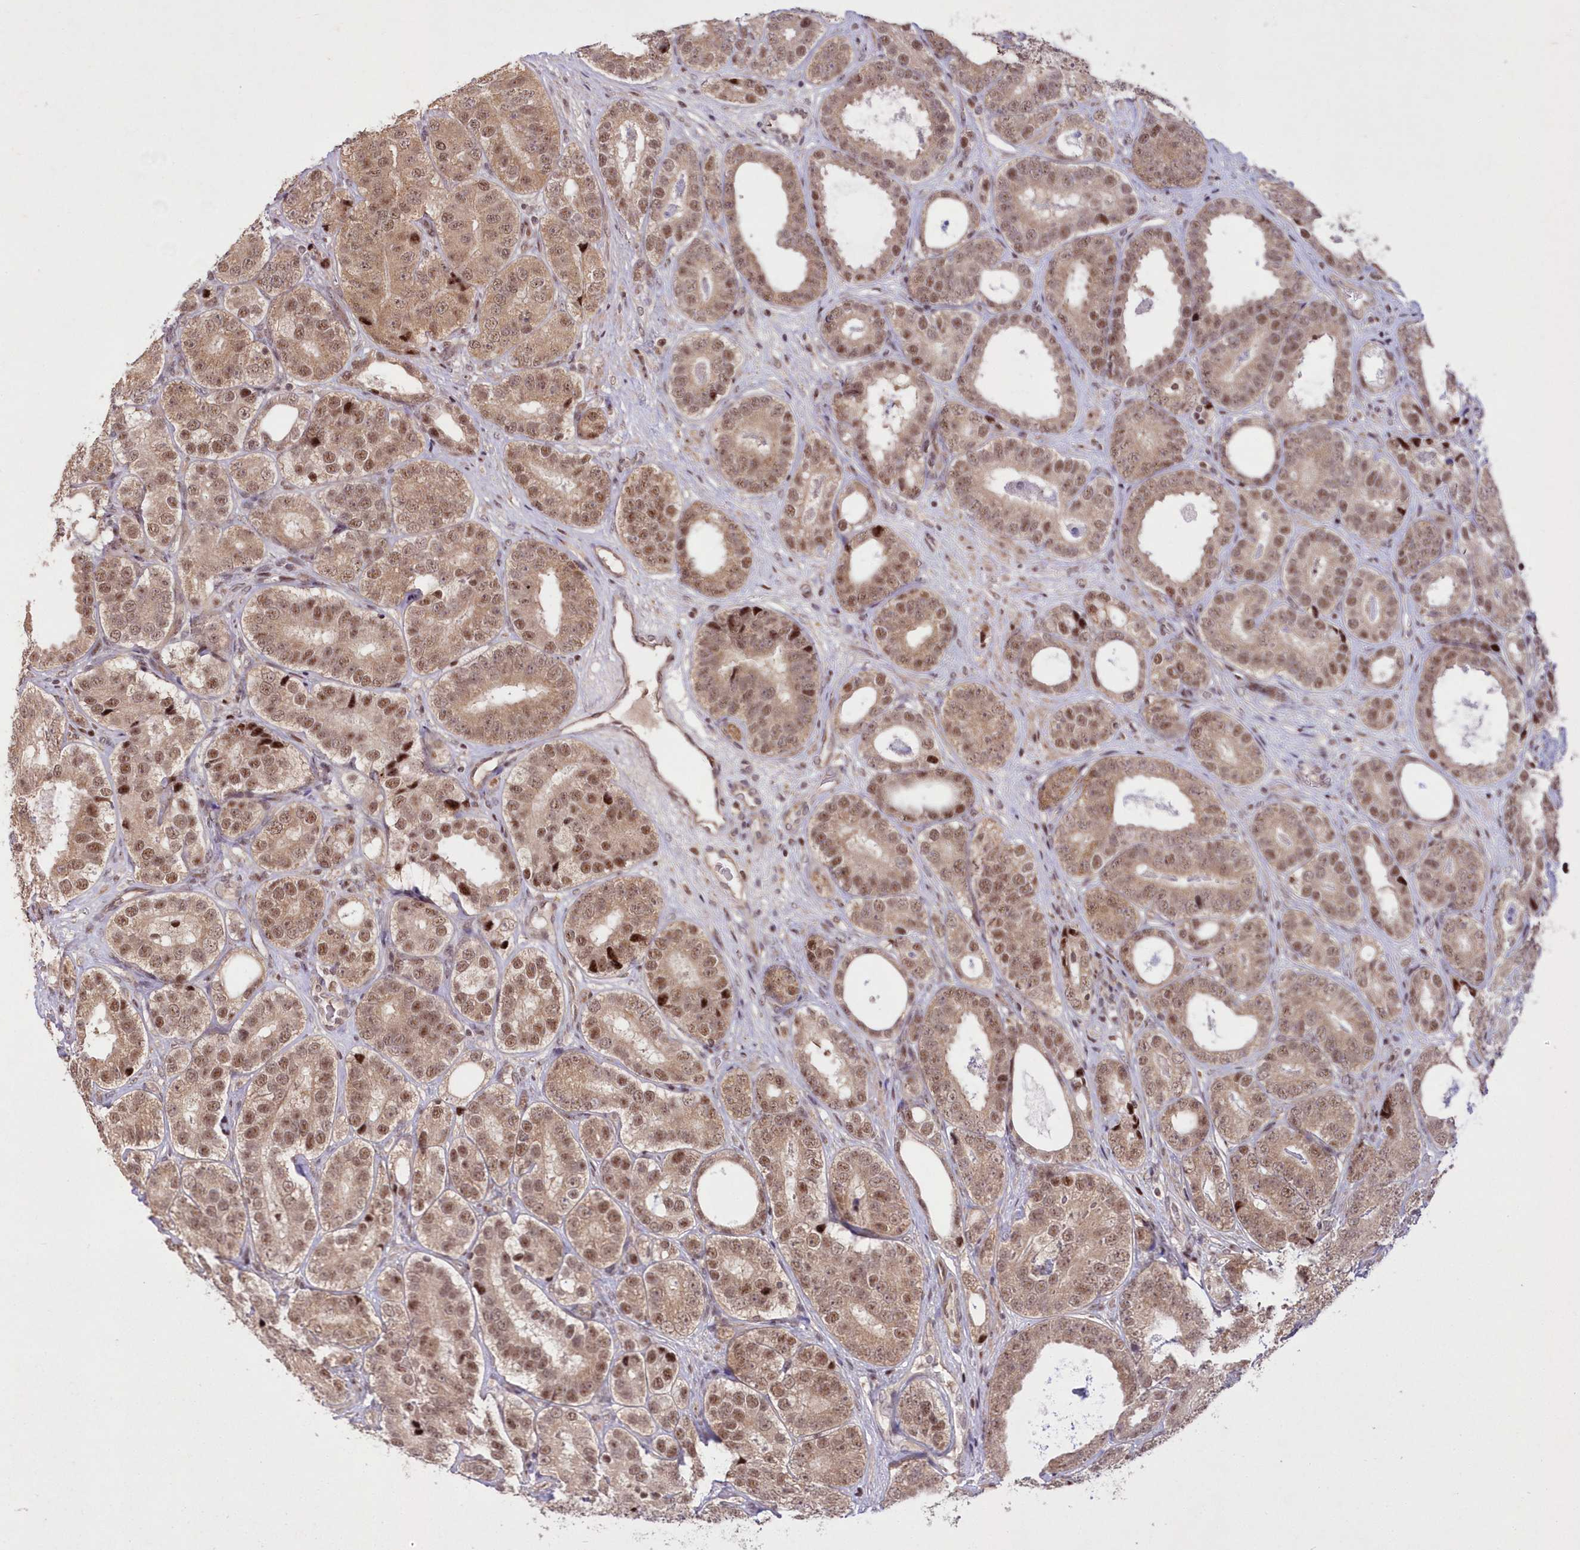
{"staining": {"intensity": "moderate", "quantity": ">75%", "location": "cytoplasmic/membranous,nuclear"}, "tissue": "prostate cancer", "cell_type": "Tumor cells", "image_type": "cancer", "snomed": [{"axis": "morphology", "description": "Adenocarcinoma, High grade"}, {"axis": "topography", "description": "Prostate"}], "caption": "Brown immunohistochemical staining in prostate cancer (high-grade adenocarcinoma) reveals moderate cytoplasmic/membranous and nuclear staining in approximately >75% of tumor cells. The staining was performed using DAB (3,3'-diaminobenzidine) to visualize the protein expression in brown, while the nuclei were stained in blue with hematoxylin (Magnification: 20x).", "gene": "WBP1L", "patient": {"sex": "male", "age": 56}}